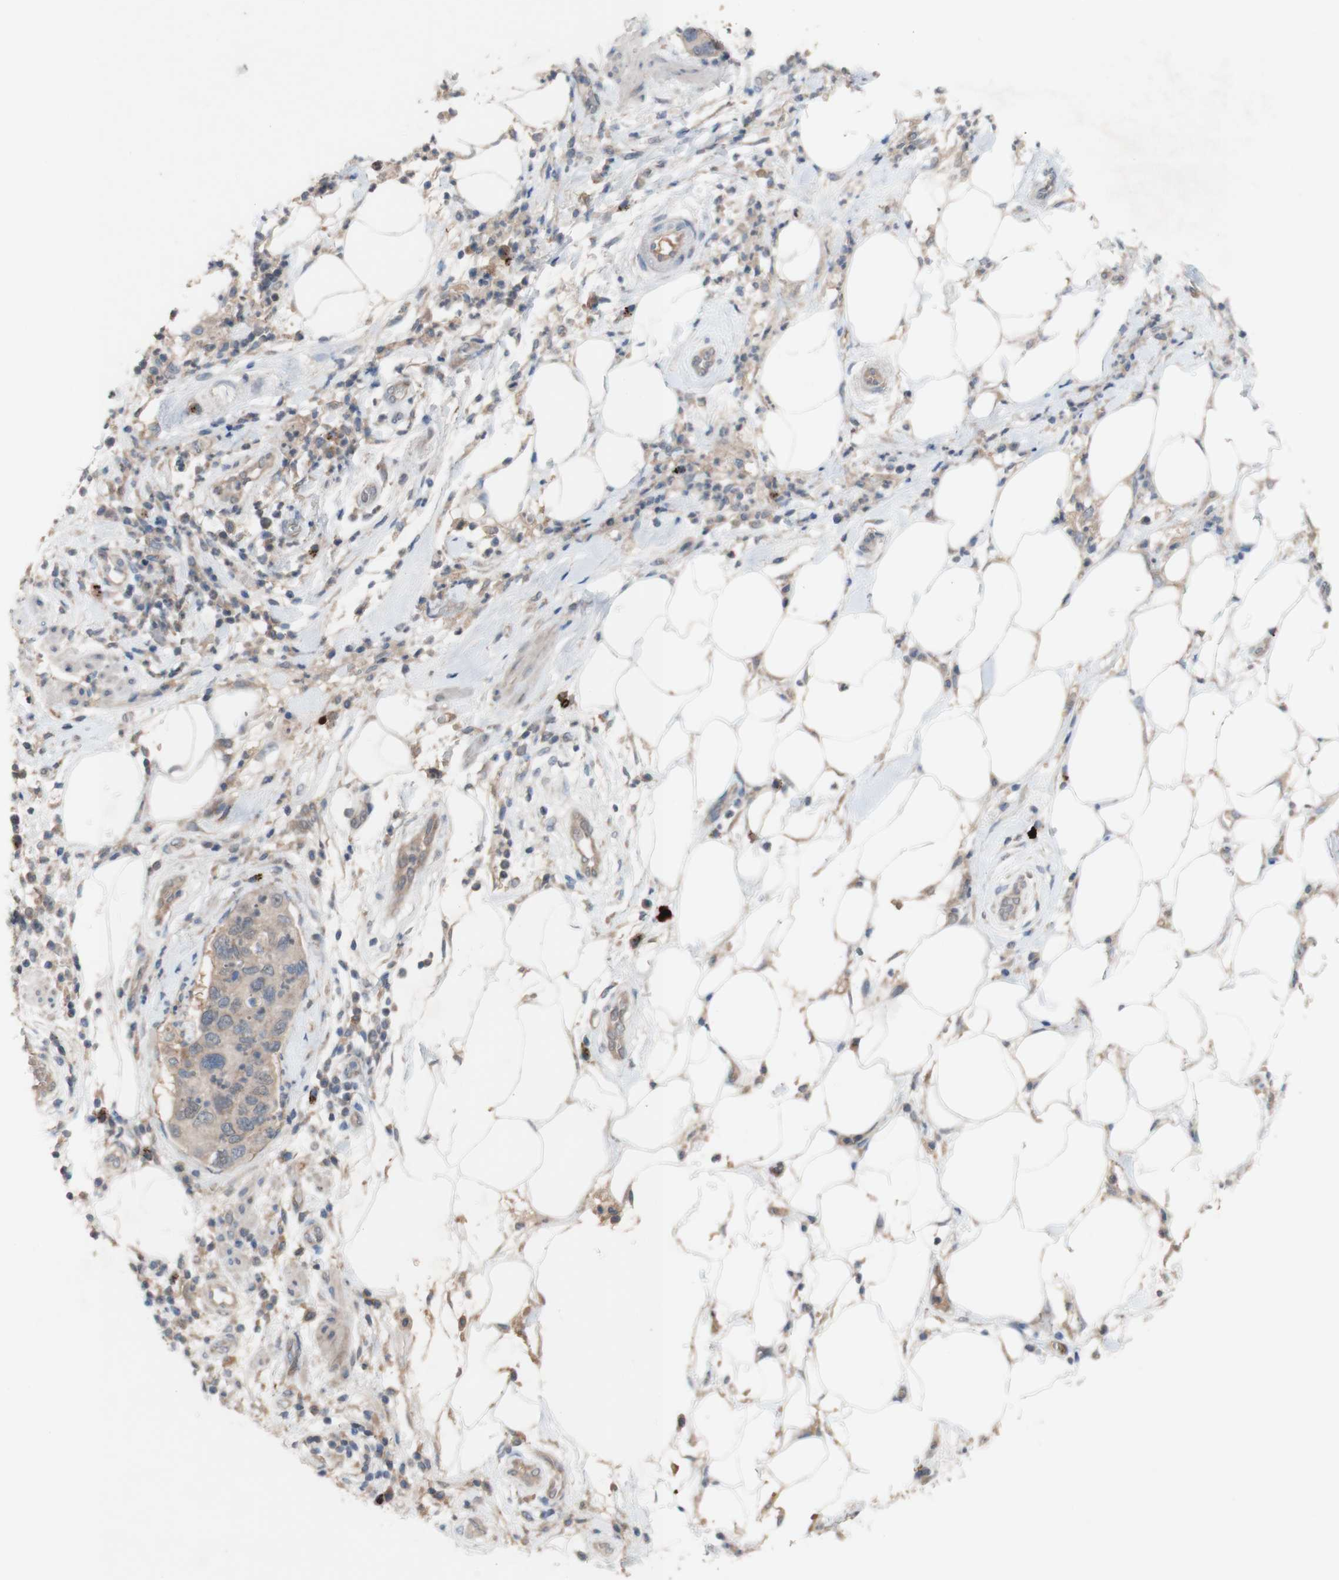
{"staining": {"intensity": "weak", "quantity": ">75%", "location": "cytoplasmic/membranous"}, "tissue": "pancreatic cancer", "cell_type": "Tumor cells", "image_type": "cancer", "snomed": [{"axis": "morphology", "description": "Adenocarcinoma, NOS"}, {"axis": "topography", "description": "Pancreas"}], "caption": "Immunohistochemical staining of human pancreatic cancer (adenocarcinoma) exhibits weak cytoplasmic/membranous protein expression in about >75% of tumor cells.", "gene": "PEX2", "patient": {"sex": "female", "age": 71}}